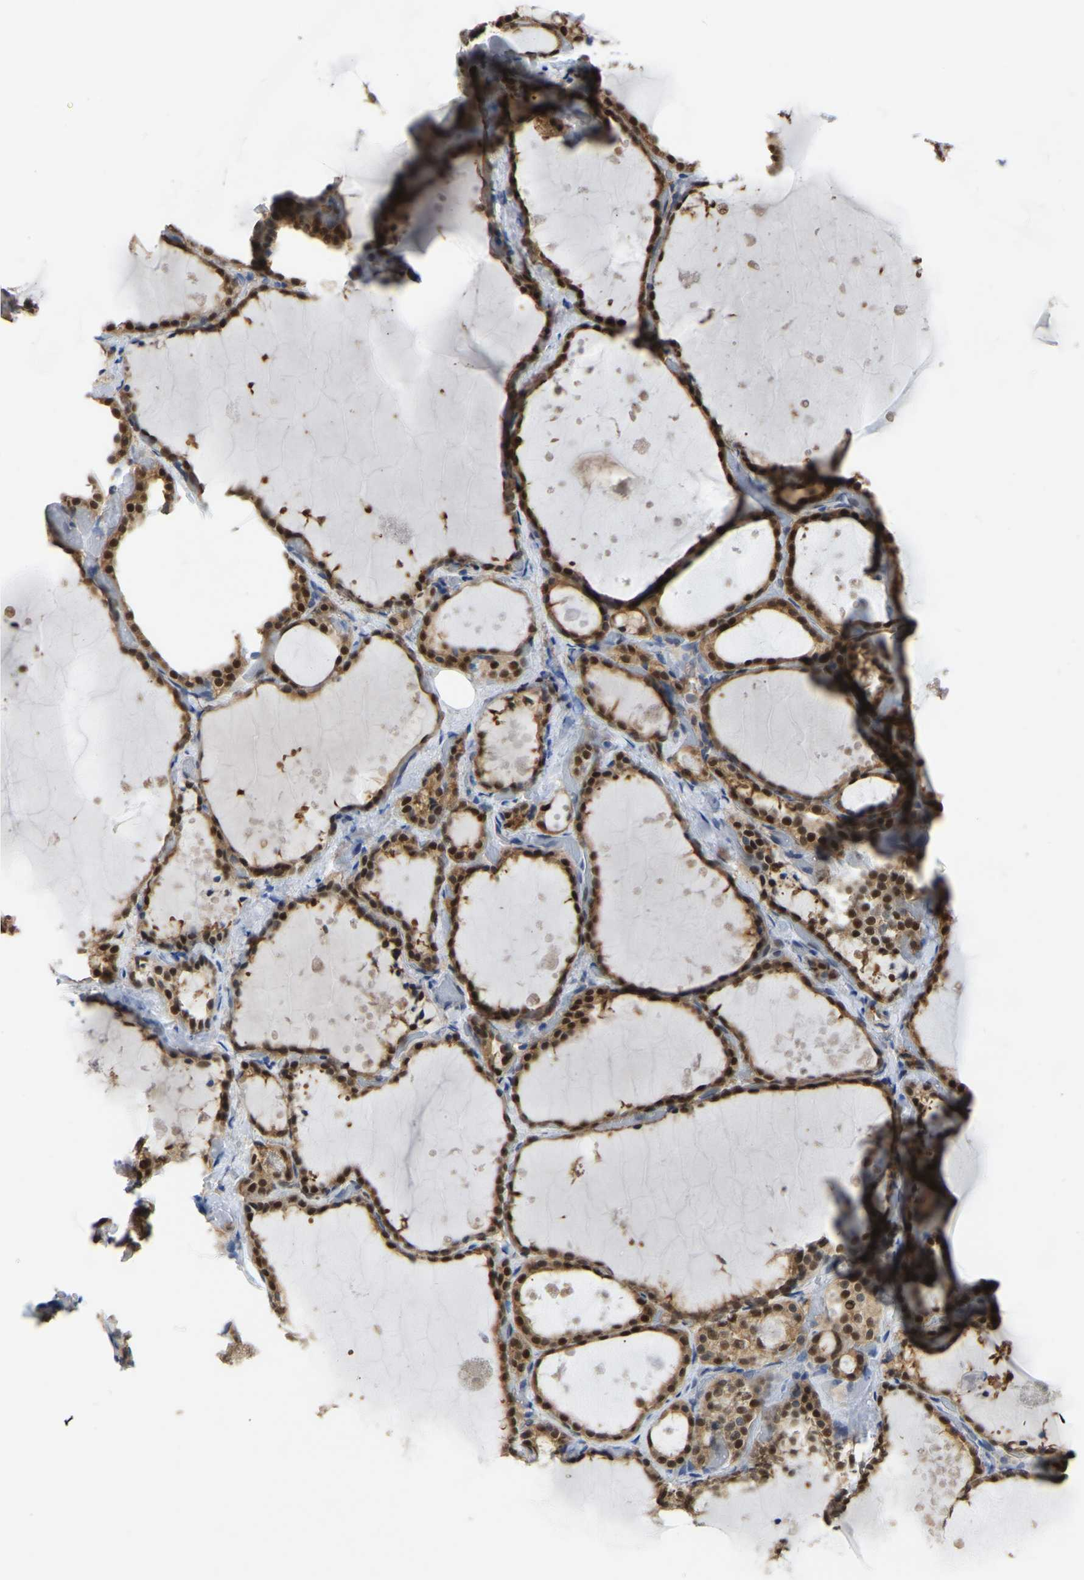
{"staining": {"intensity": "strong", "quantity": ">75%", "location": "cytoplasmic/membranous,nuclear"}, "tissue": "thyroid gland", "cell_type": "Glandular cells", "image_type": "normal", "snomed": [{"axis": "morphology", "description": "Normal tissue, NOS"}, {"axis": "topography", "description": "Thyroid gland"}], "caption": "This micrograph reveals immunohistochemistry (IHC) staining of benign thyroid gland, with high strong cytoplasmic/membranous,nuclear expression in approximately >75% of glandular cells.", "gene": "KLRG2", "patient": {"sex": "female", "age": 44}}